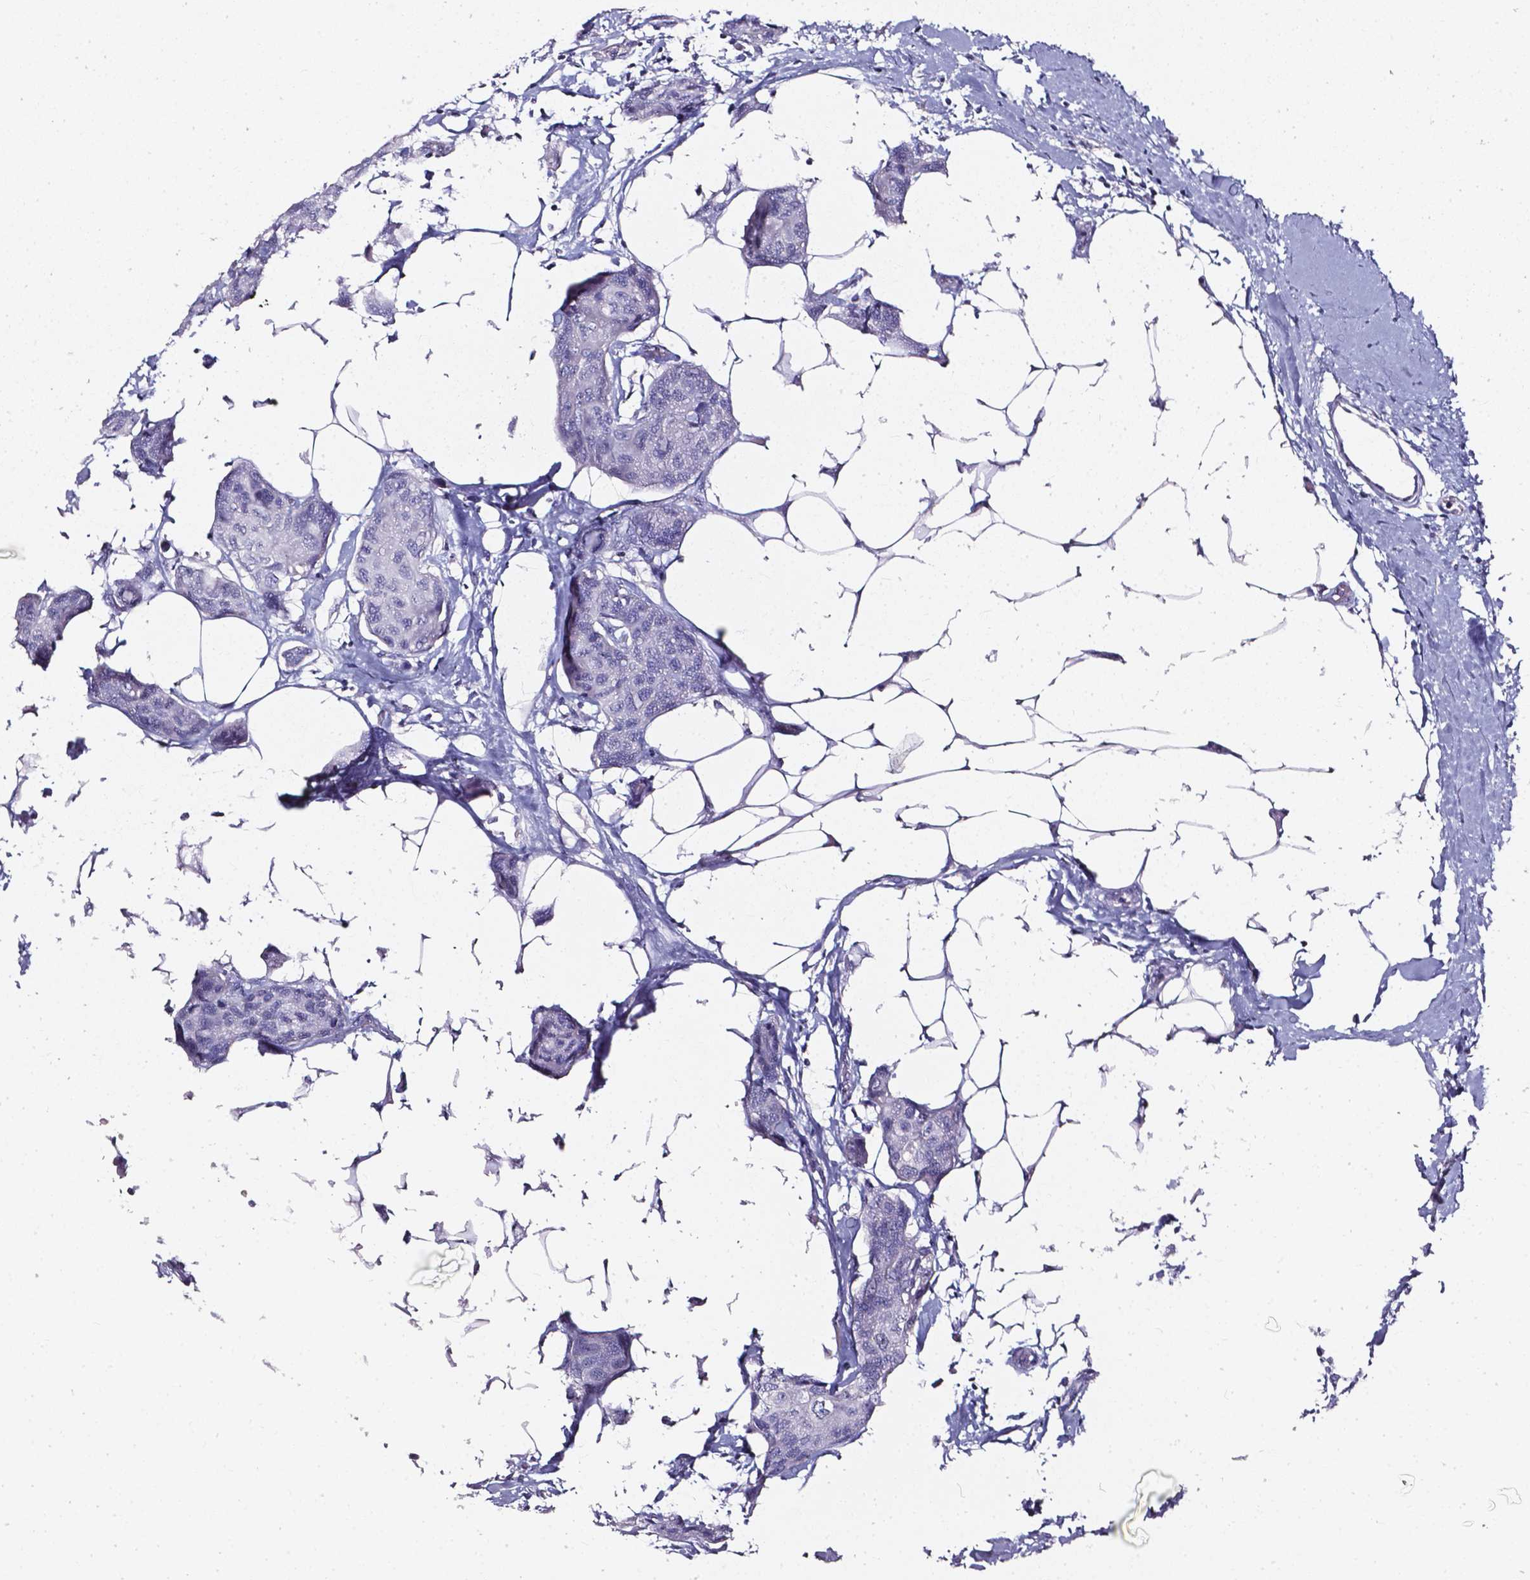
{"staining": {"intensity": "negative", "quantity": "none", "location": "none"}, "tissue": "breast cancer", "cell_type": "Tumor cells", "image_type": "cancer", "snomed": [{"axis": "morphology", "description": "Duct carcinoma"}, {"axis": "topography", "description": "Breast"}], "caption": "The histopathology image reveals no staining of tumor cells in infiltrating ductal carcinoma (breast).", "gene": "AKR1B10", "patient": {"sex": "female", "age": 80}}